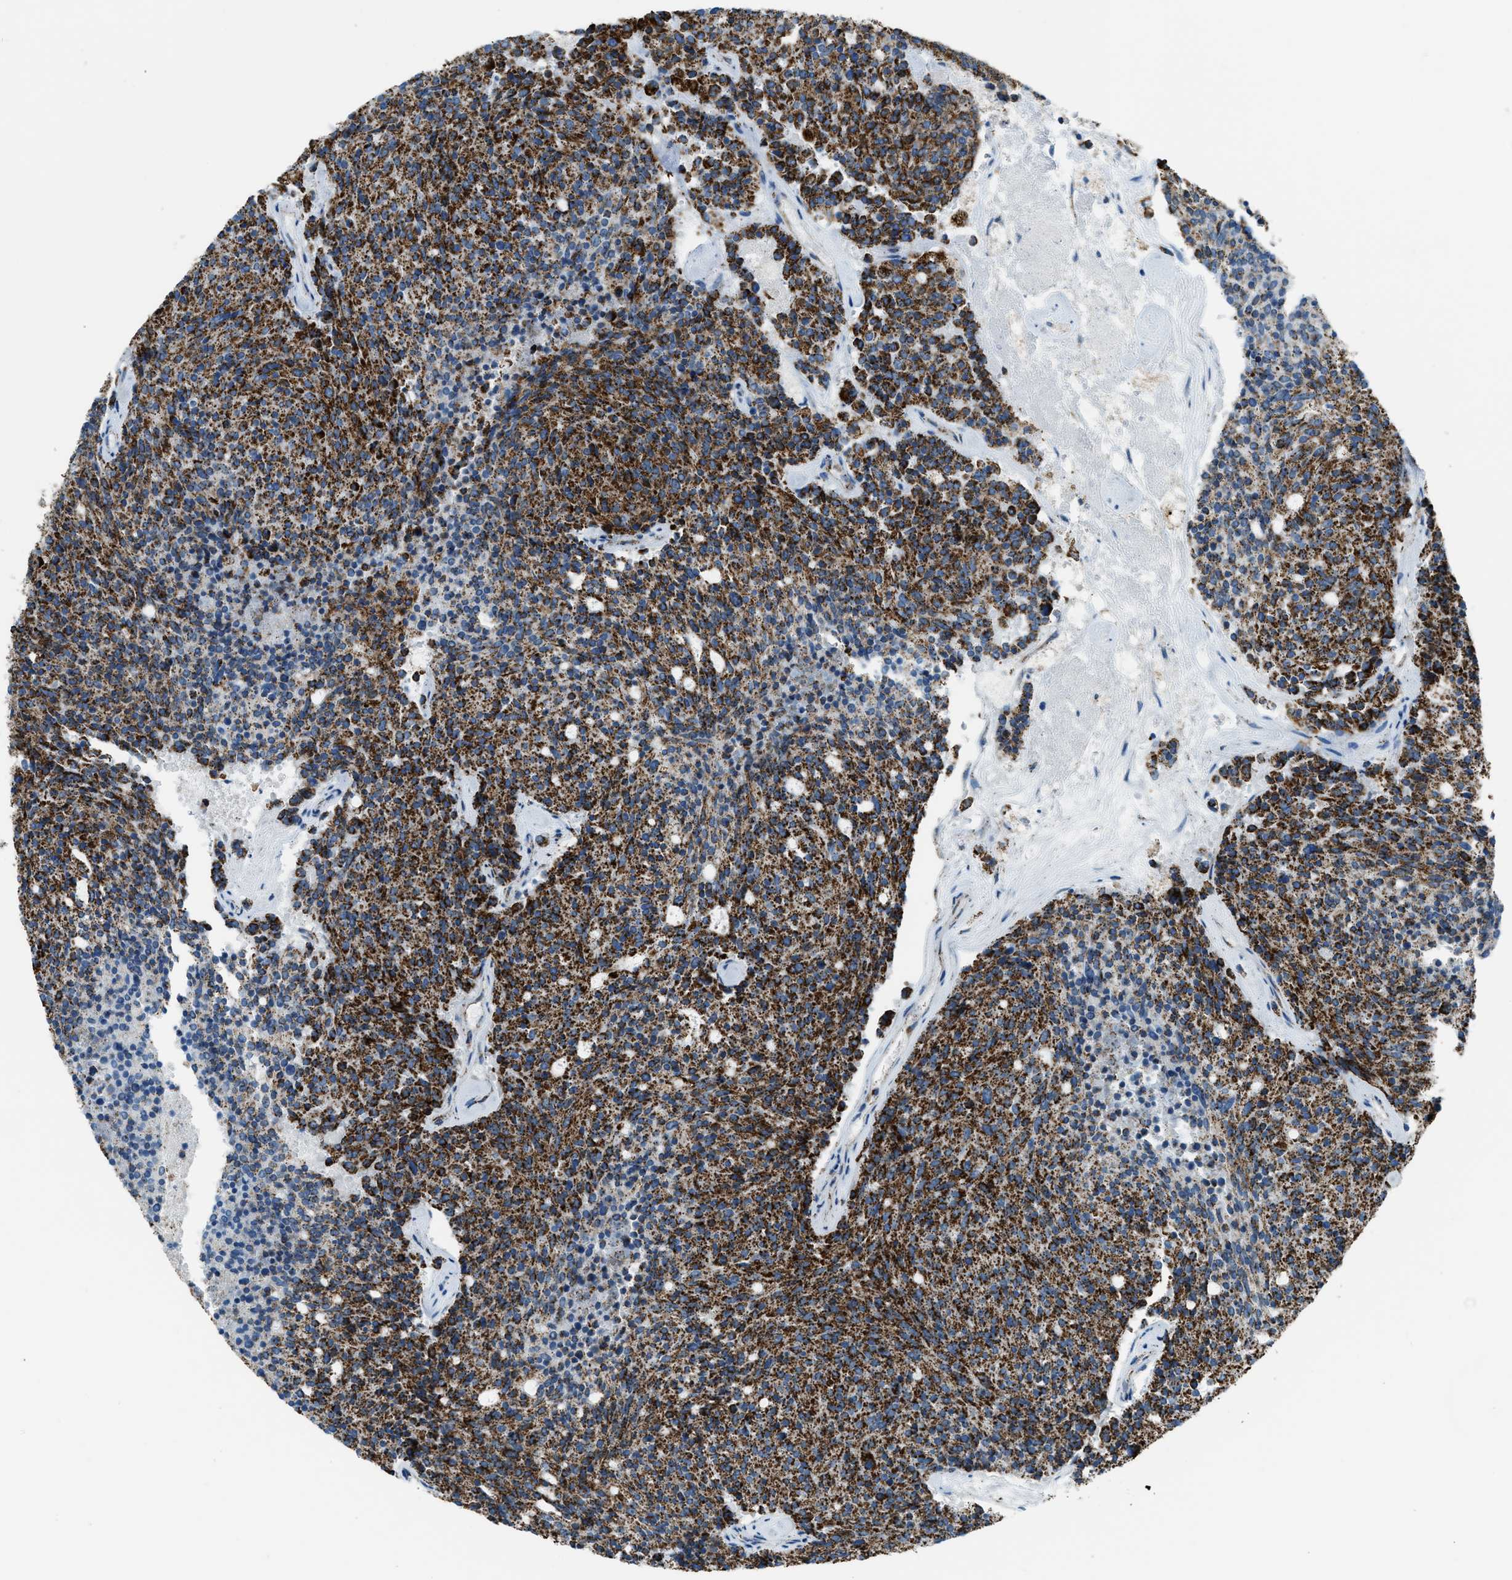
{"staining": {"intensity": "strong", "quantity": ">75%", "location": "cytoplasmic/membranous"}, "tissue": "carcinoid", "cell_type": "Tumor cells", "image_type": "cancer", "snomed": [{"axis": "morphology", "description": "Carcinoid, malignant, NOS"}, {"axis": "topography", "description": "Pancreas"}], "caption": "Human carcinoid stained with a protein marker demonstrates strong staining in tumor cells.", "gene": "MDH2", "patient": {"sex": "female", "age": 54}}